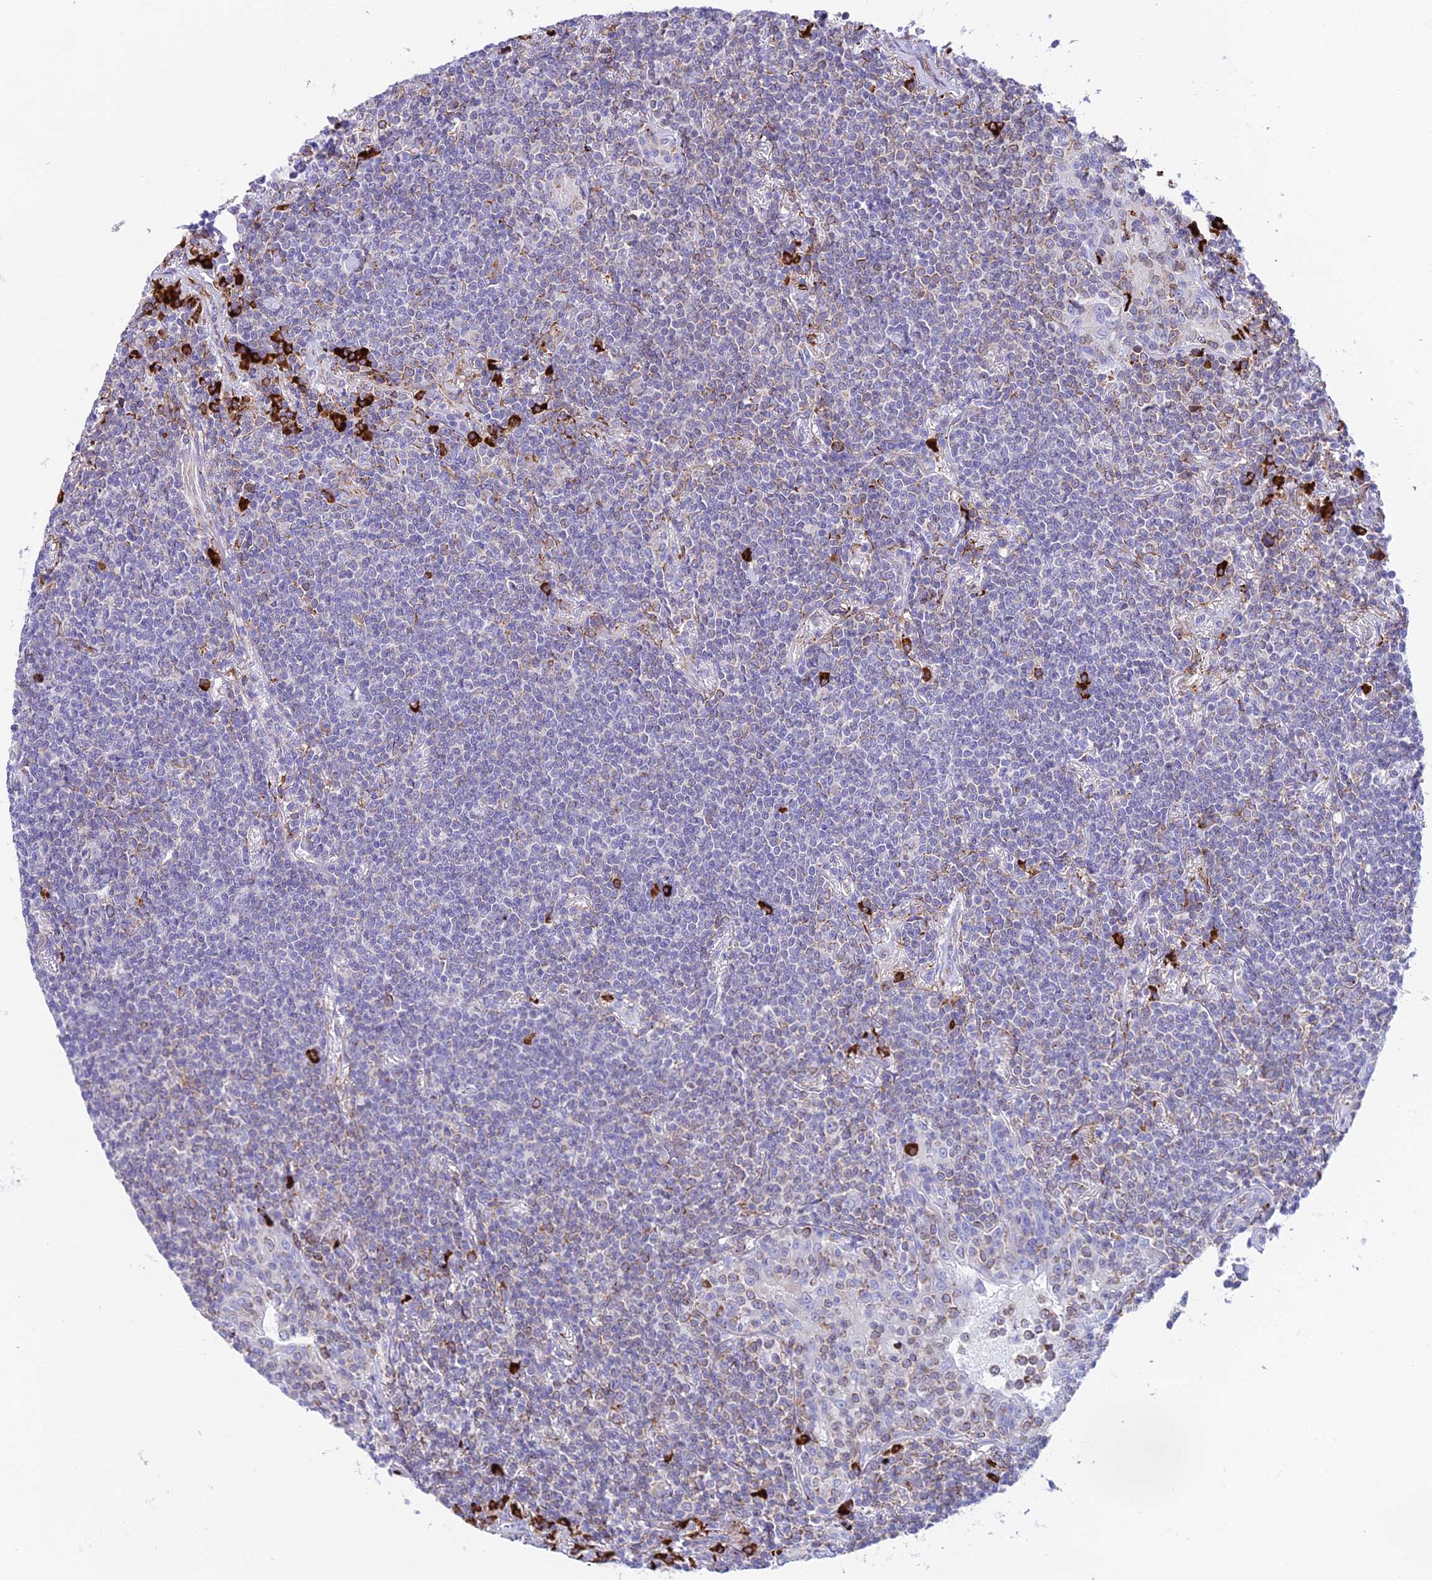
{"staining": {"intensity": "strong", "quantity": "<25%", "location": "cytoplasmic/membranous"}, "tissue": "lymphoma", "cell_type": "Tumor cells", "image_type": "cancer", "snomed": [{"axis": "morphology", "description": "Malignant lymphoma, non-Hodgkin's type, Low grade"}, {"axis": "topography", "description": "Lung"}], "caption": "A high-resolution photomicrograph shows immunohistochemistry (IHC) staining of low-grade malignant lymphoma, non-Hodgkin's type, which reveals strong cytoplasmic/membranous expression in about <25% of tumor cells.", "gene": "TUBGCP6", "patient": {"sex": "female", "age": 71}}